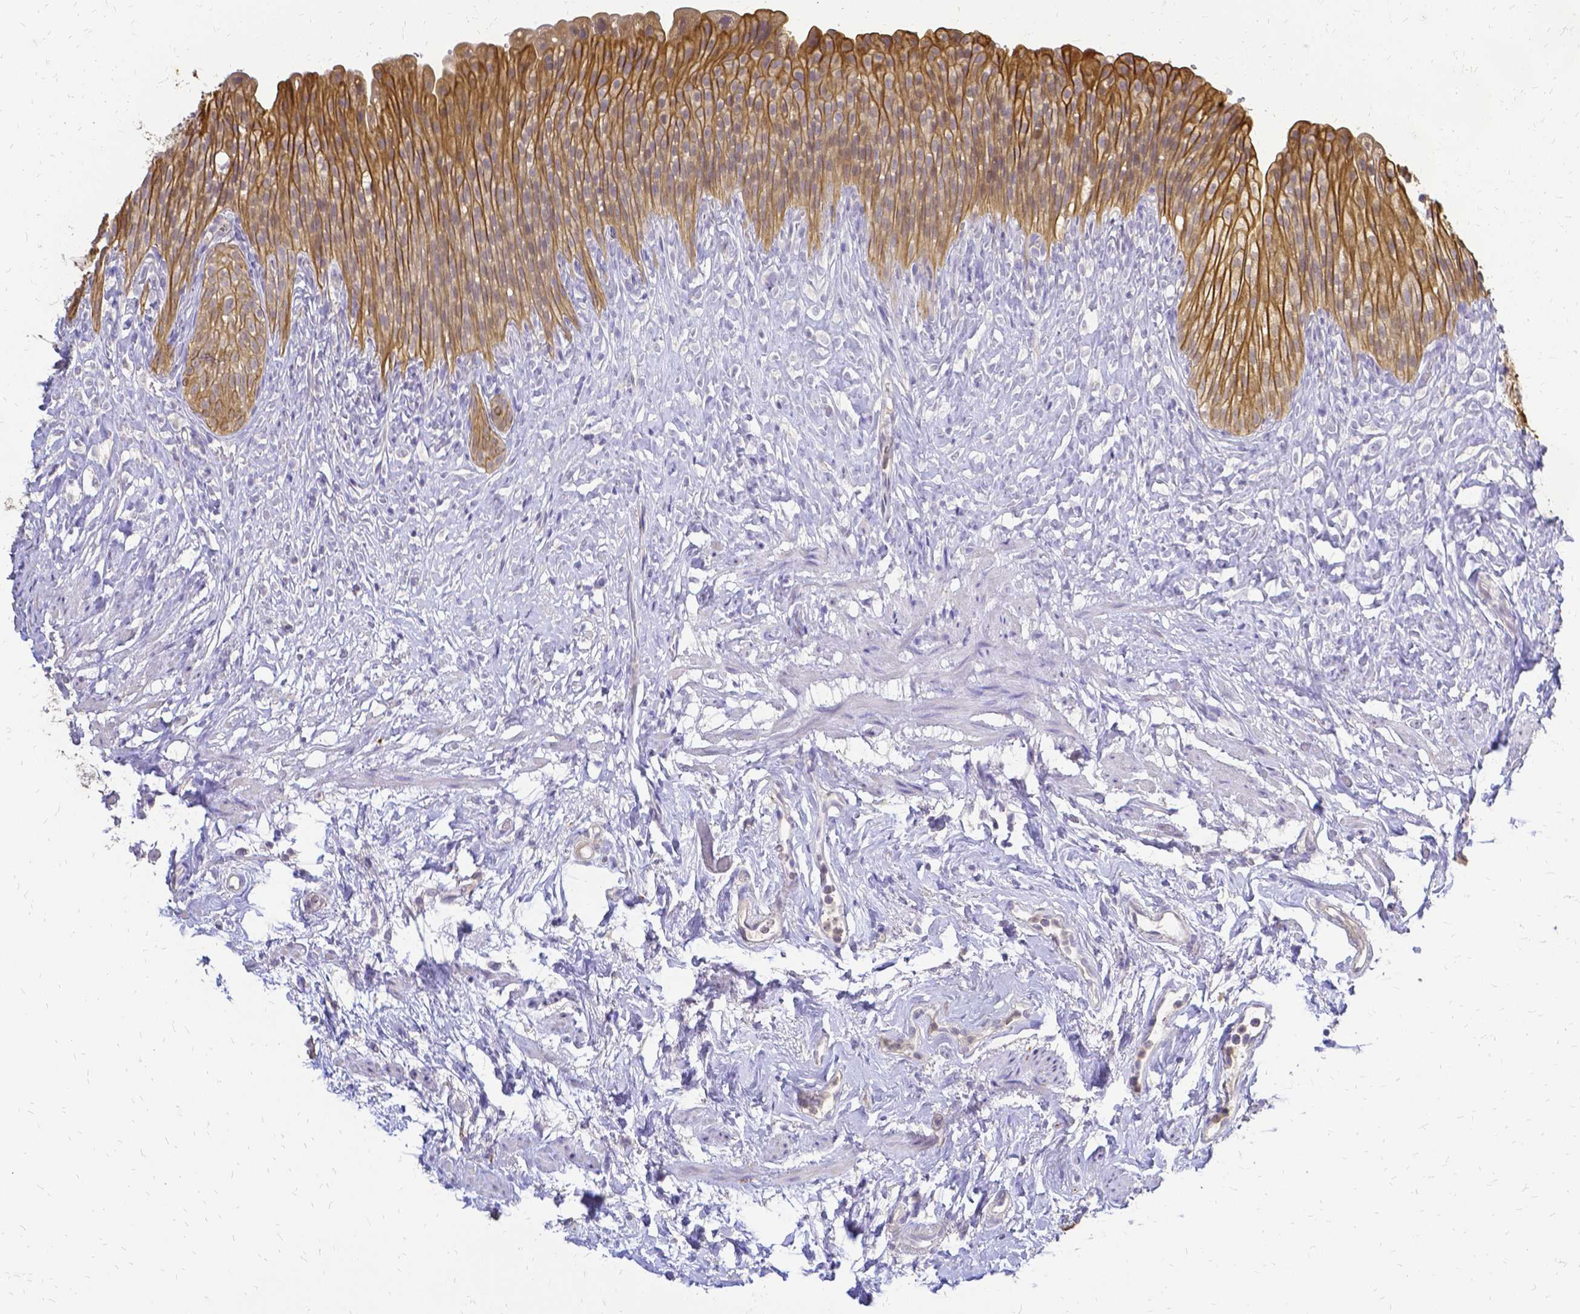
{"staining": {"intensity": "moderate", "quantity": ">75%", "location": "cytoplasmic/membranous"}, "tissue": "urinary bladder", "cell_type": "Urothelial cells", "image_type": "normal", "snomed": [{"axis": "morphology", "description": "Normal tissue, NOS"}, {"axis": "topography", "description": "Urinary bladder"}, {"axis": "topography", "description": "Prostate"}], "caption": "A brown stain highlights moderate cytoplasmic/membranous positivity of a protein in urothelial cells of benign human urinary bladder. (DAB (3,3'-diaminobenzidine) IHC with brightfield microscopy, high magnification).", "gene": "CIB1", "patient": {"sex": "male", "age": 76}}